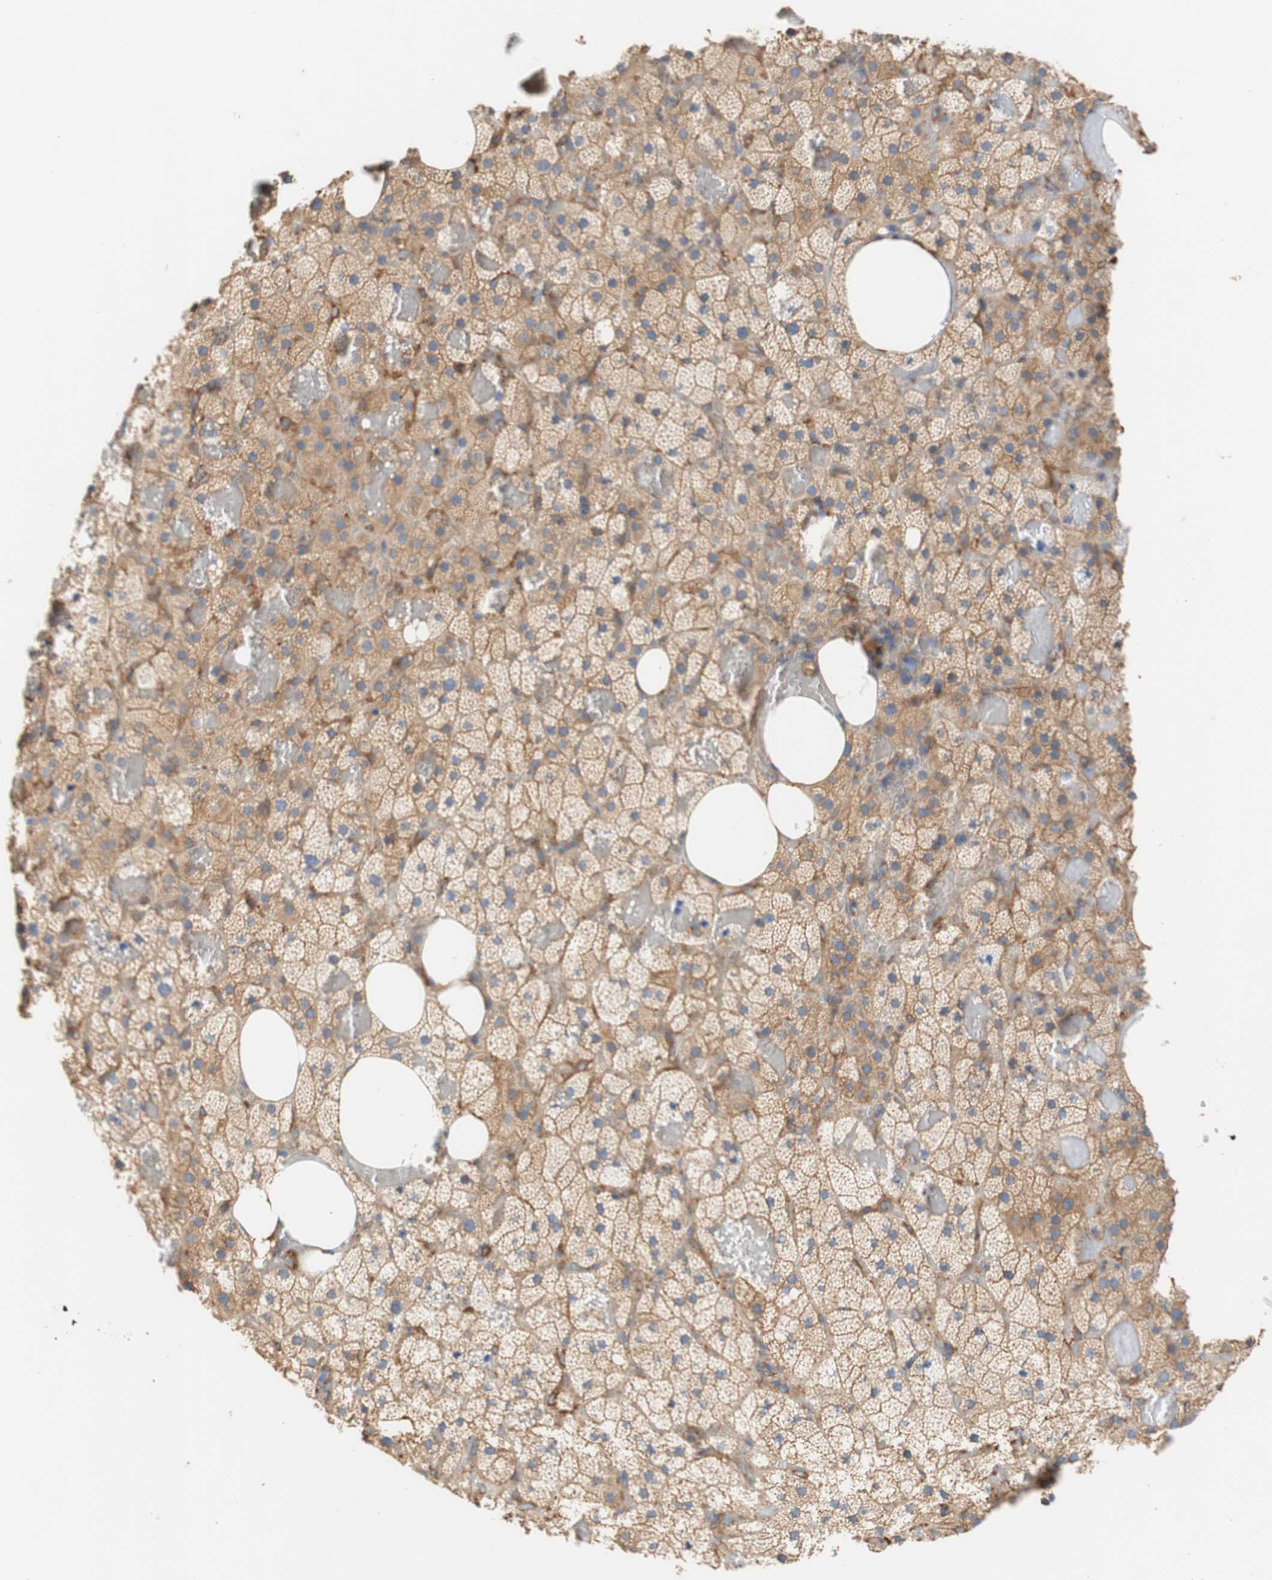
{"staining": {"intensity": "moderate", "quantity": ">75%", "location": "cytoplasmic/membranous"}, "tissue": "adrenal gland", "cell_type": "Glandular cells", "image_type": "normal", "snomed": [{"axis": "morphology", "description": "Normal tissue, NOS"}, {"axis": "topography", "description": "Adrenal gland"}], "caption": "This micrograph displays benign adrenal gland stained with immunohistochemistry (IHC) to label a protein in brown. The cytoplasmic/membranous of glandular cells show moderate positivity for the protein. Nuclei are counter-stained blue.", "gene": "EIF2AK4", "patient": {"sex": "female", "age": 59}}